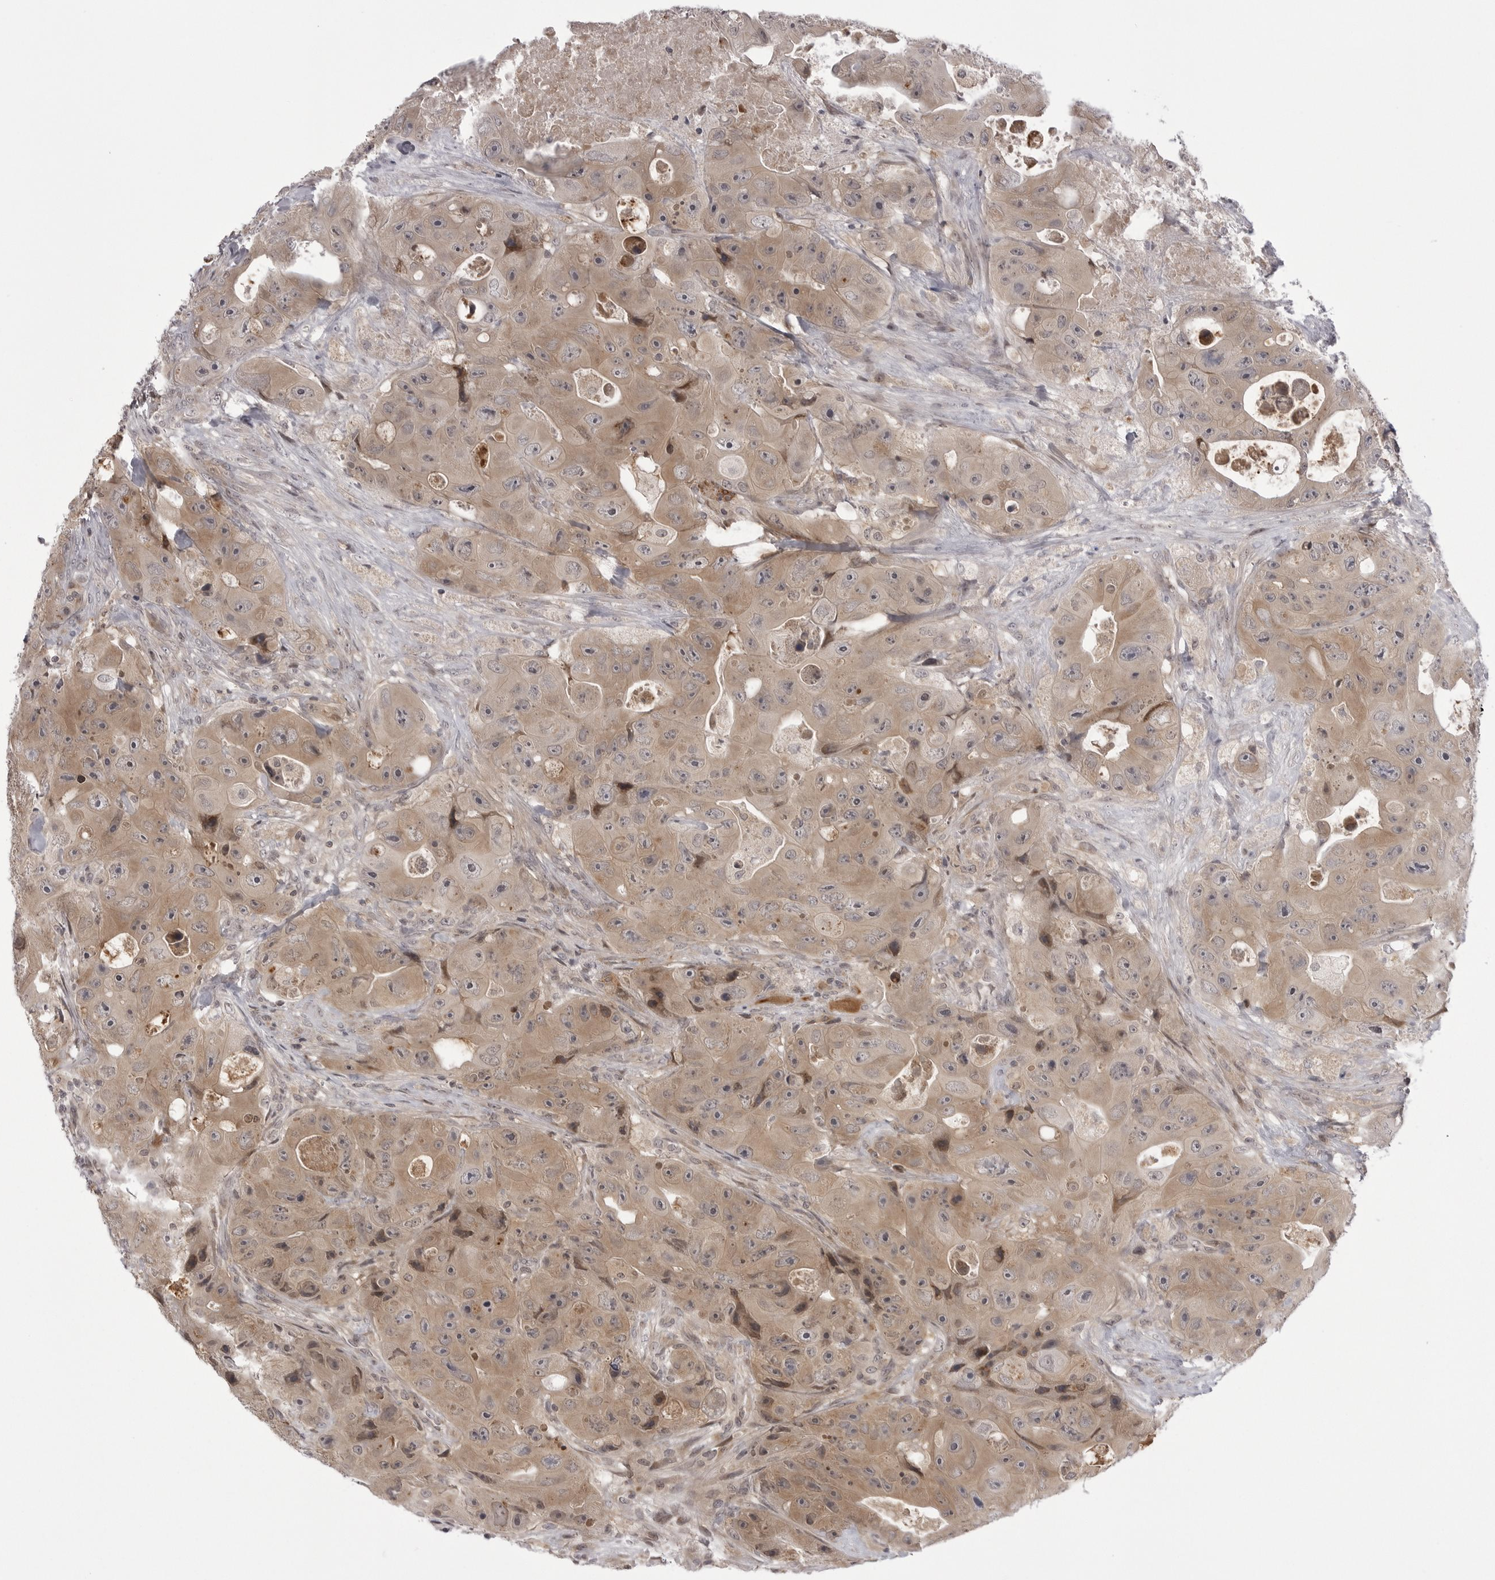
{"staining": {"intensity": "moderate", "quantity": ">75%", "location": "cytoplasmic/membranous"}, "tissue": "colorectal cancer", "cell_type": "Tumor cells", "image_type": "cancer", "snomed": [{"axis": "morphology", "description": "Adenocarcinoma, NOS"}, {"axis": "topography", "description": "Colon"}], "caption": "Colorectal cancer (adenocarcinoma) was stained to show a protein in brown. There is medium levels of moderate cytoplasmic/membranous expression in approximately >75% of tumor cells. Using DAB (3,3'-diaminobenzidine) (brown) and hematoxylin (blue) stains, captured at high magnification using brightfield microscopy.", "gene": "PTK2B", "patient": {"sex": "female", "age": 46}}